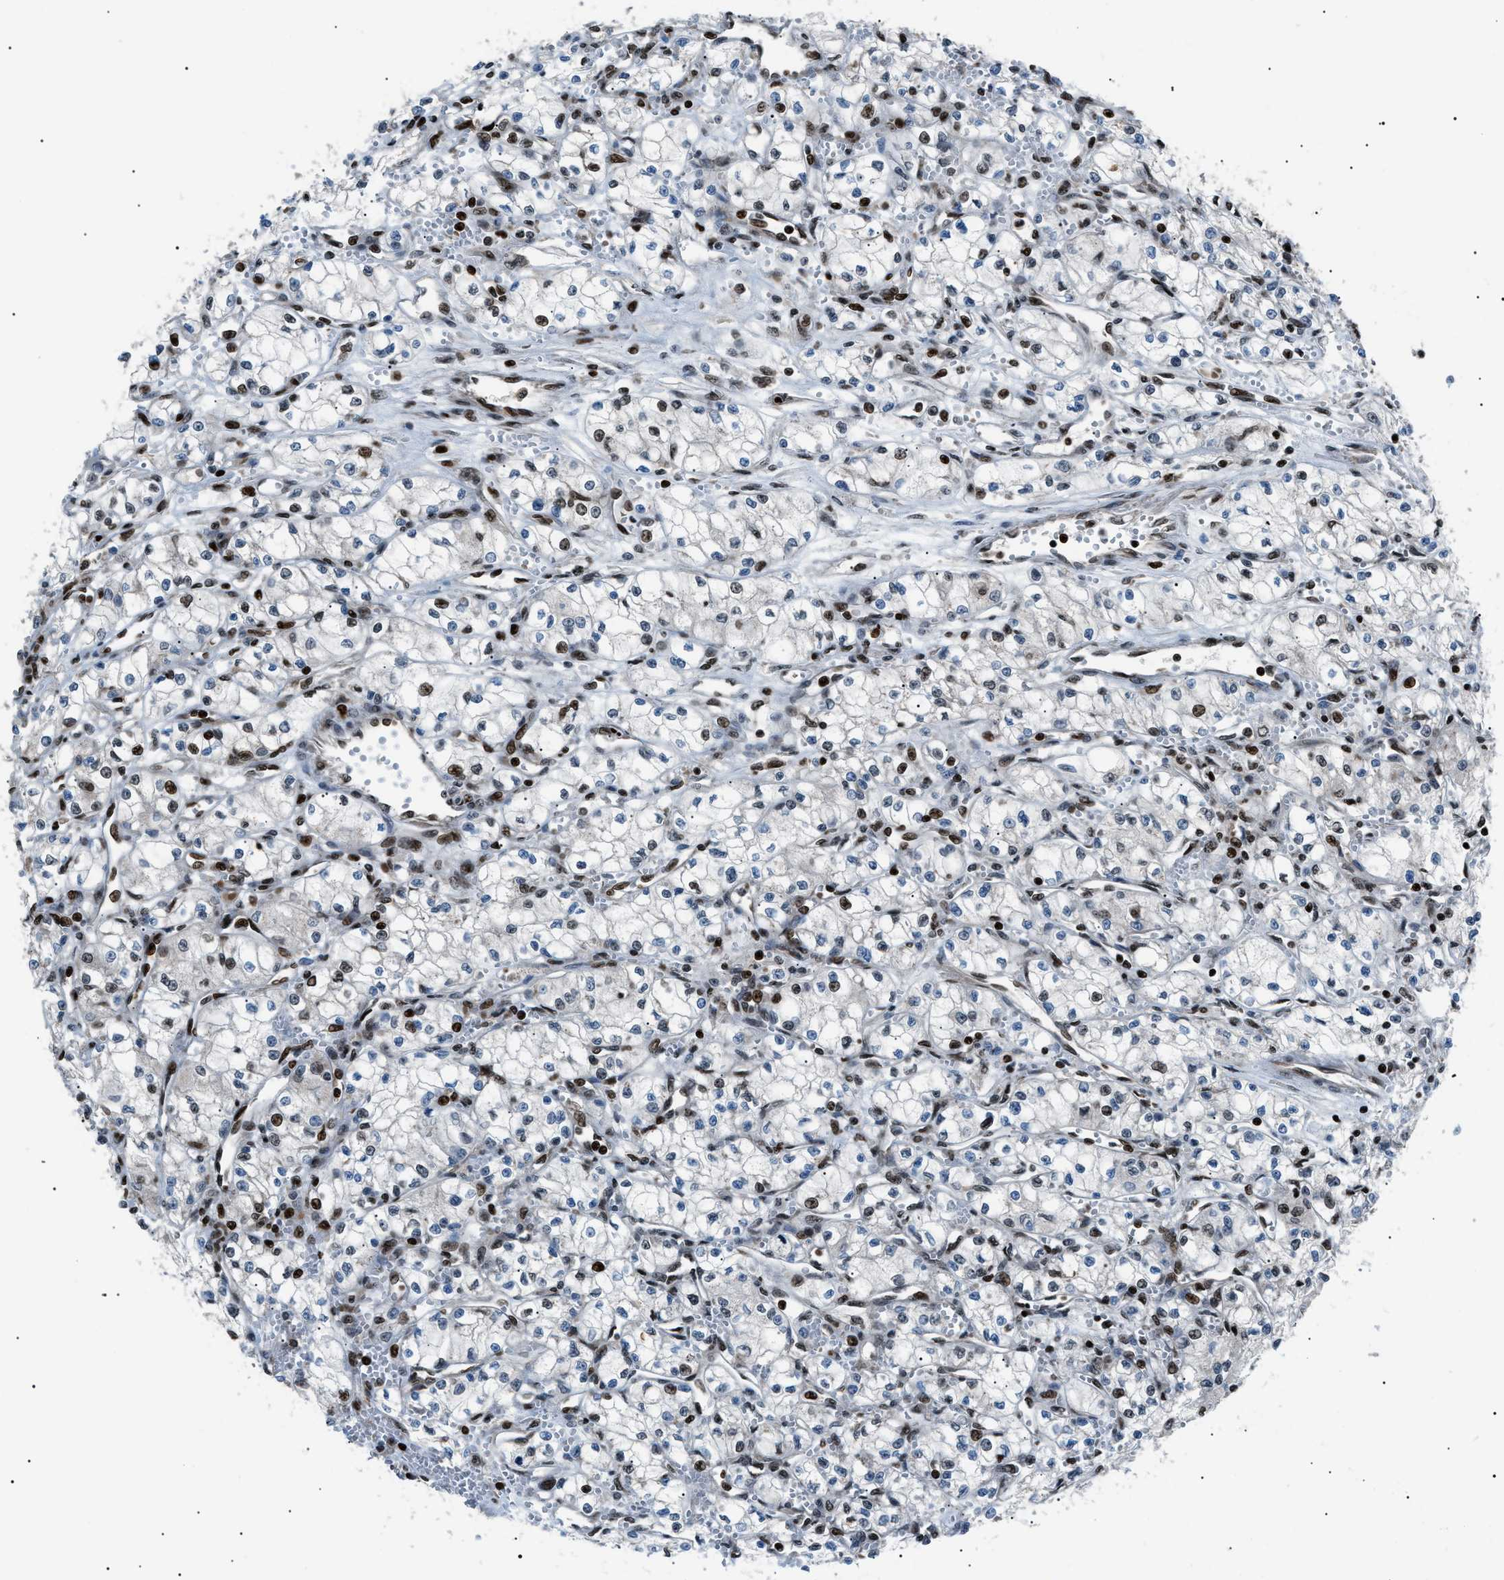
{"staining": {"intensity": "moderate", "quantity": "25%-75%", "location": "nuclear"}, "tissue": "renal cancer", "cell_type": "Tumor cells", "image_type": "cancer", "snomed": [{"axis": "morphology", "description": "Normal tissue, NOS"}, {"axis": "morphology", "description": "Adenocarcinoma, NOS"}, {"axis": "topography", "description": "Kidney"}], "caption": "Immunohistochemical staining of human renal adenocarcinoma displays moderate nuclear protein staining in about 25%-75% of tumor cells.", "gene": "PRKX", "patient": {"sex": "male", "age": 59}}